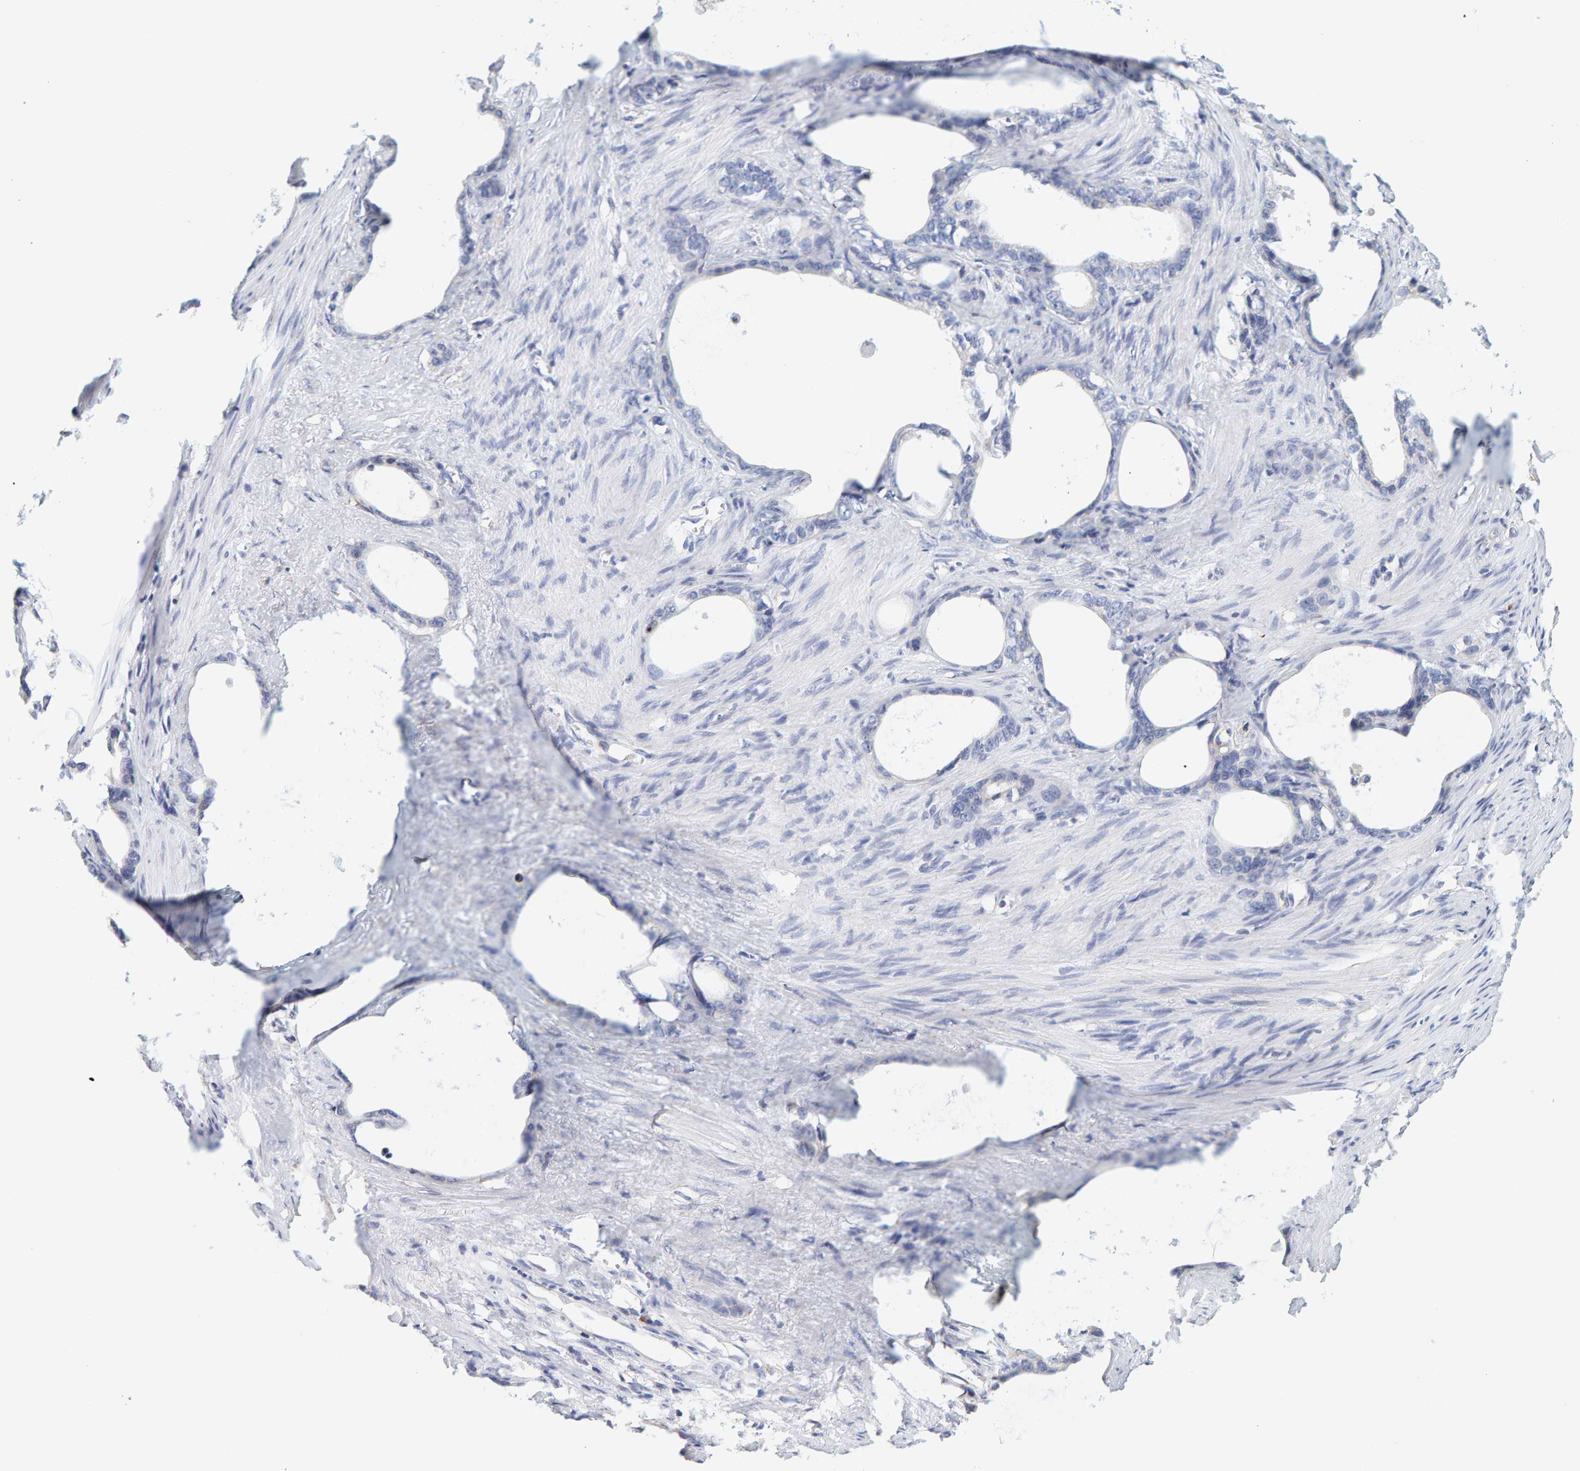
{"staining": {"intensity": "negative", "quantity": "none", "location": "none"}, "tissue": "stomach cancer", "cell_type": "Tumor cells", "image_type": "cancer", "snomed": [{"axis": "morphology", "description": "Adenocarcinoma, NOS"}, {"axis": "topography", "description": "Stomach"}], "caption": "There is no significant staining in tumor cells of adenocarcinoma (stomach).", "gene": "SGPL1", "patient": {"sex": "female", "age": 75}}